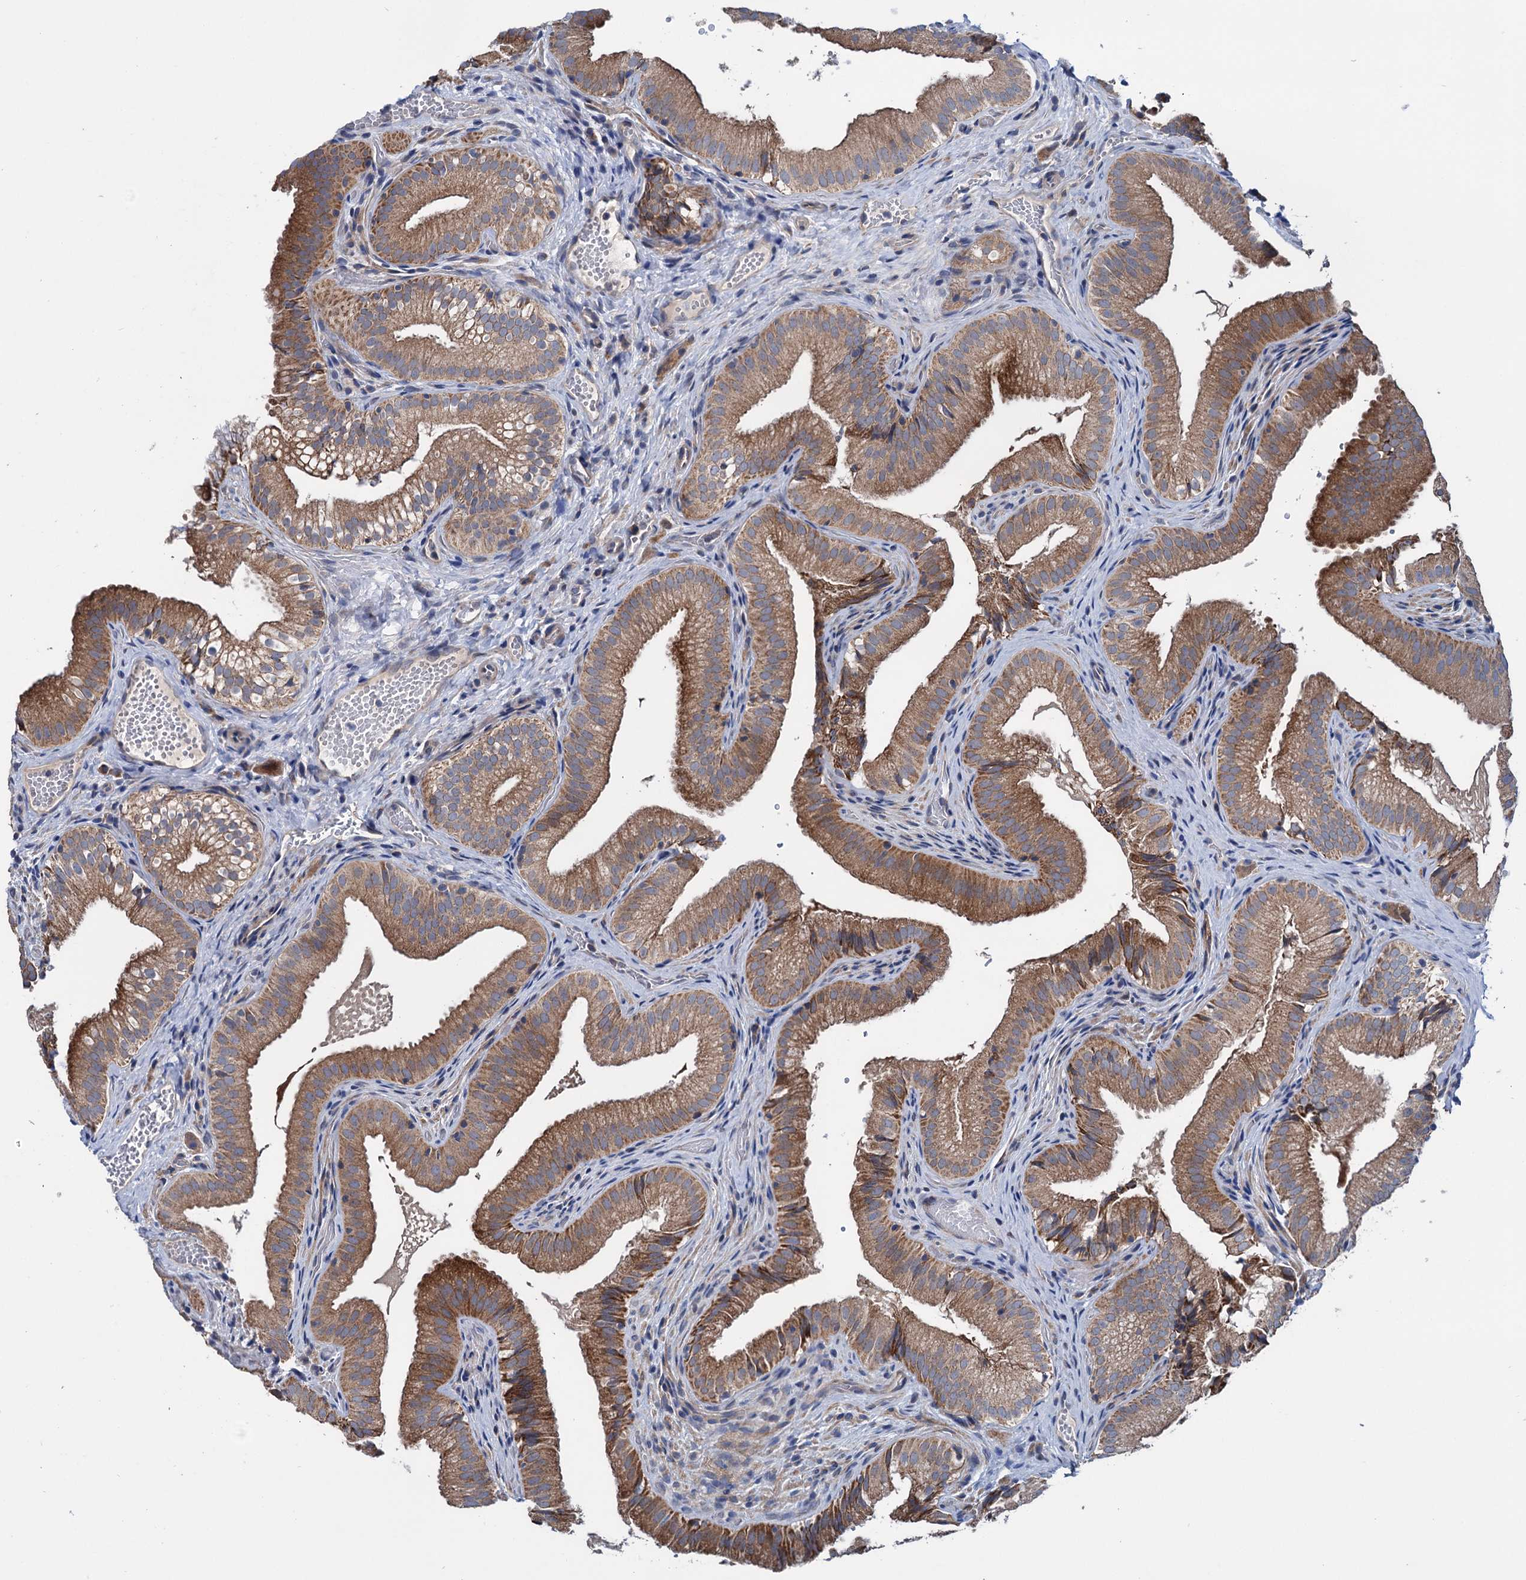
{"staining": {"intensity": "moderate", "quantity": ">75%", "location": "cytoplasmic/membranous"}, "tissue": "gallbladder", "cell_type": "Glandular cells", "image_type": "normal", "snomed": [{"axis": "morphology", "description": "Normal tissue, NOS"}, {"axis": "topography", "description": "Gallbladder"}], "caption": "The histopathology image shows immunohistochemical staining of unremarkable gallbladder. There is moderate cytoplasmic/membranous staining is identified in approximately >75% of glandular cells. The protein is shown in brown color, while the nuclei are stained blue.", "gene": "EYA4", "patient": {"sex": "female", "age": 30}}